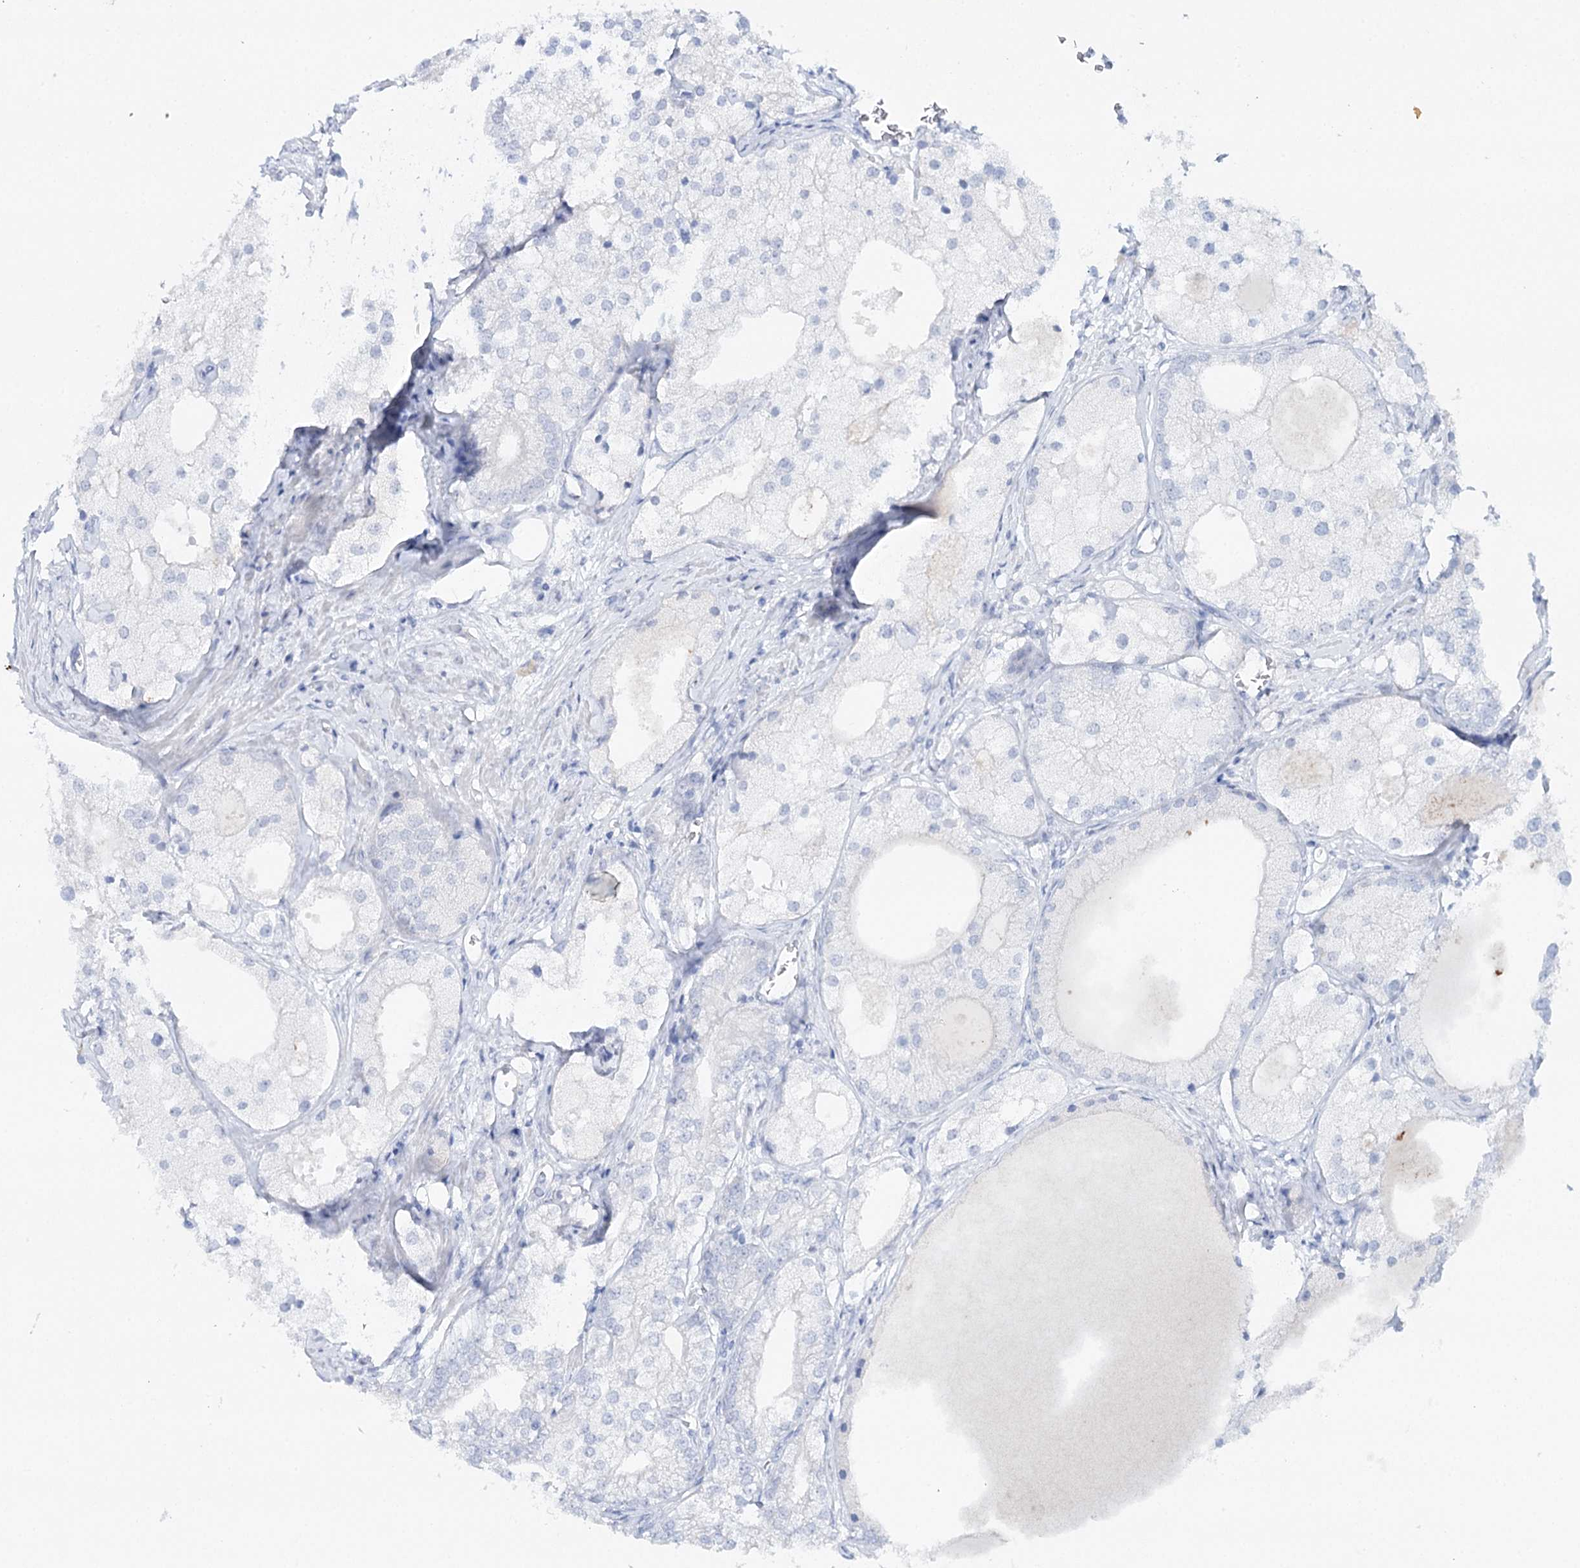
{"staining": {"intensity": "negative", "quantity": "none", "location": "none"}, "tissue": "prostate cancer", "cell_type": "Tumor cells", "image_type": "cancer", "snomed": [{"axis": "morphology", "description": "Adenocarcinoma, Low grade"}, {"axis": "topography", "description": "Prostate"}], "caption": "Immunohistochemistry (IHC) image of human prostate cancer stained for a protein (brown), which displays no staining in tumor cells. (Brightfield microscopy of DAB (3,3'-diaminobenzidine) IHC at high magnification).", "gene": "CEACAM8", "patient": {"sex": "male", "age": 69}}